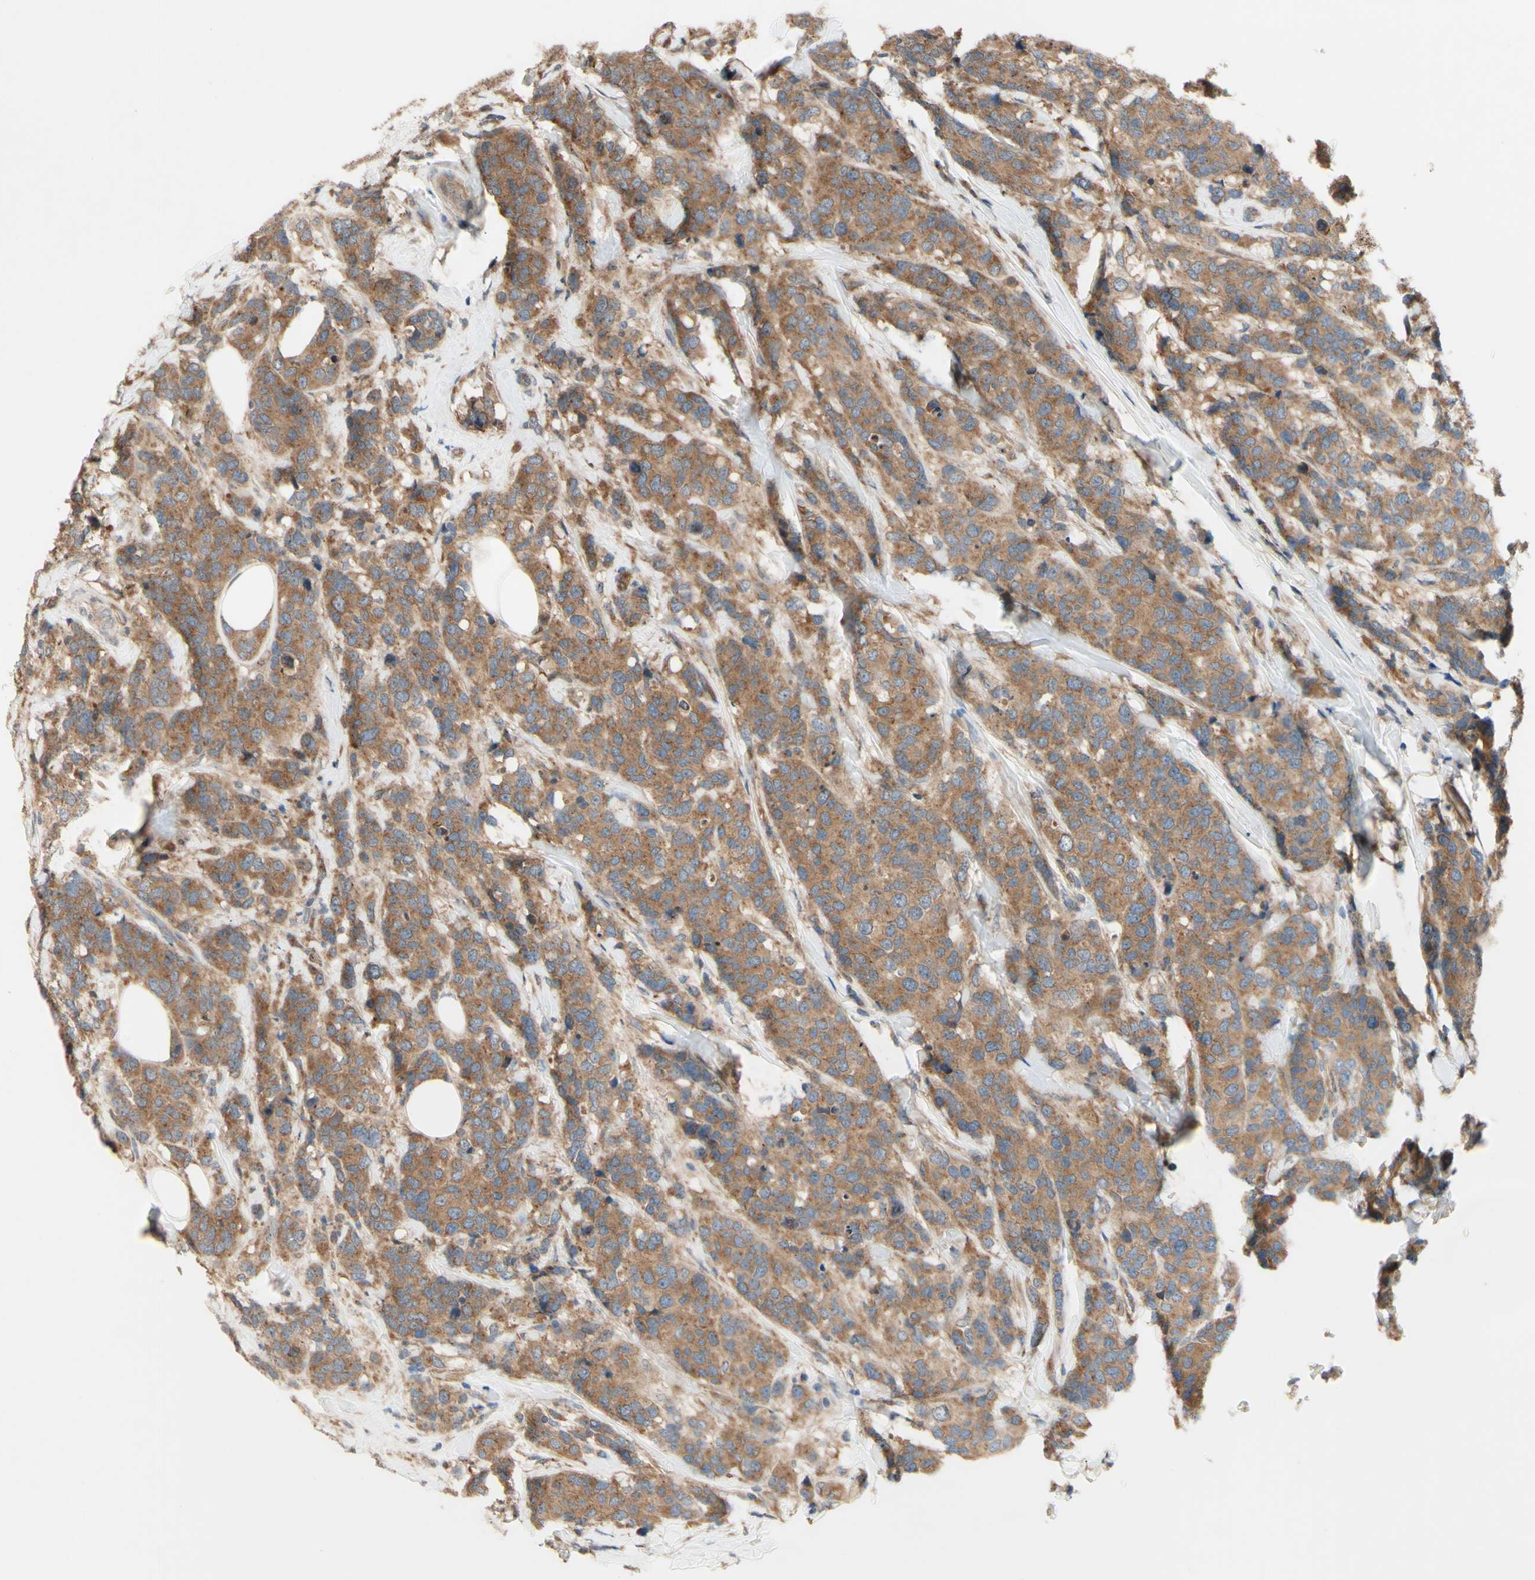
{"staining": {"intensity": "moderate", "quantity": ">75%", "location": "cytoplasmic/membranous"}, "tissue": "breast cancer", "cell_type": "Tumor cells", "image_type": "cancer", "snomed": [{"axis": "morphology", "description": "Lobular carcinoma"}, {"axis": "topography", "description": "Breast"}], "caption": "The photomicrograph reveals staining of breast cancer, revealing moderate cytoplasmic/membranous protein staining (brown color) within tumor cells.", "gene": "DYNLRB1", "patient": {"sex": "female", "age": 59}}